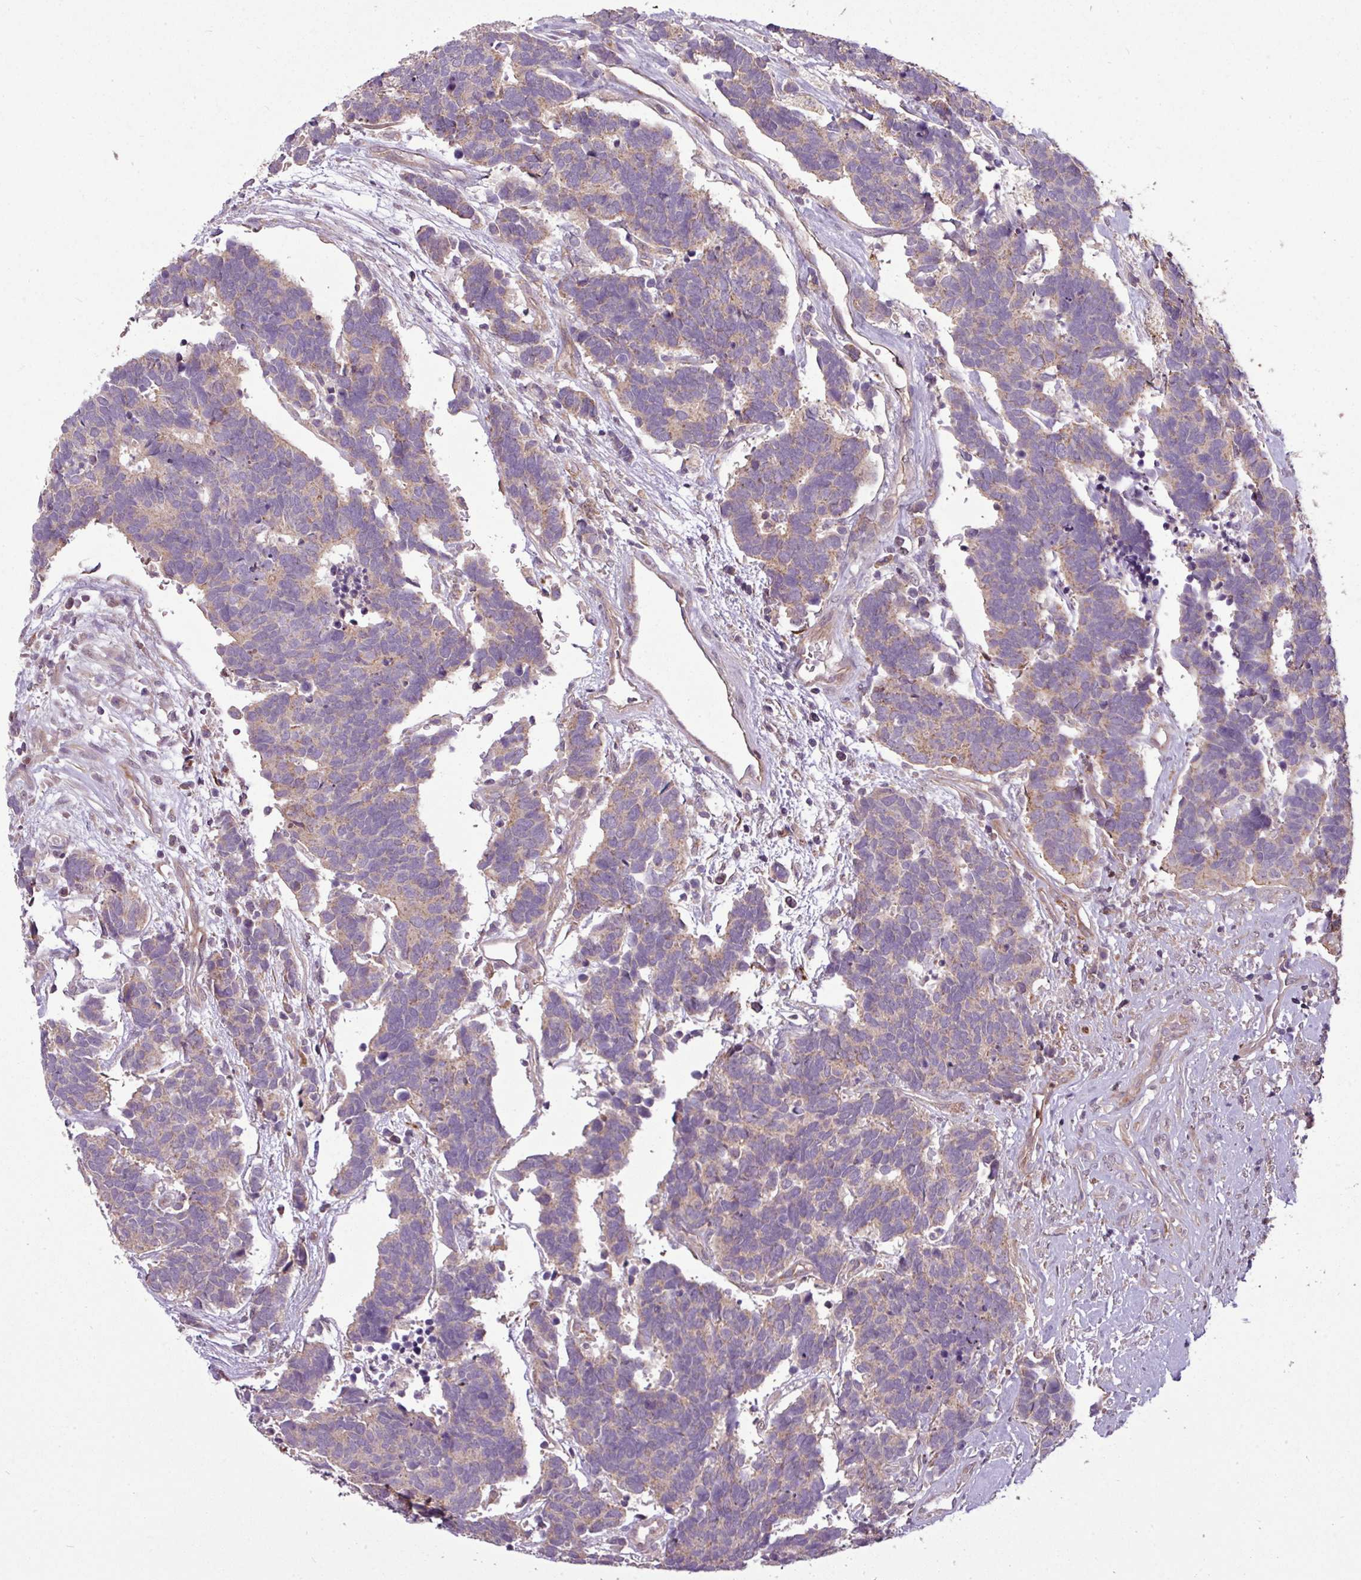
{"staining": {"intensity": "weak", "quantity": "<25%", "location": "cytoplasmic/membranous"}, "tissue": "carcinoid", "cell_type": "Tumor cells", "image_type": "cancer", "snomed": [{"axis": "morphology", "description": "Carcinoma, NOS"}, {"axis": "morphology", "description": "Carcinoid, malignant, NOS"}, {"axis": "topography", "description": "Urinary bladder"}], "caption": "IHC of carcinoid exhibits no expression in tumor cells.", "gene": "PAPLN", "patient": {"sex": "male", "age": 57}}